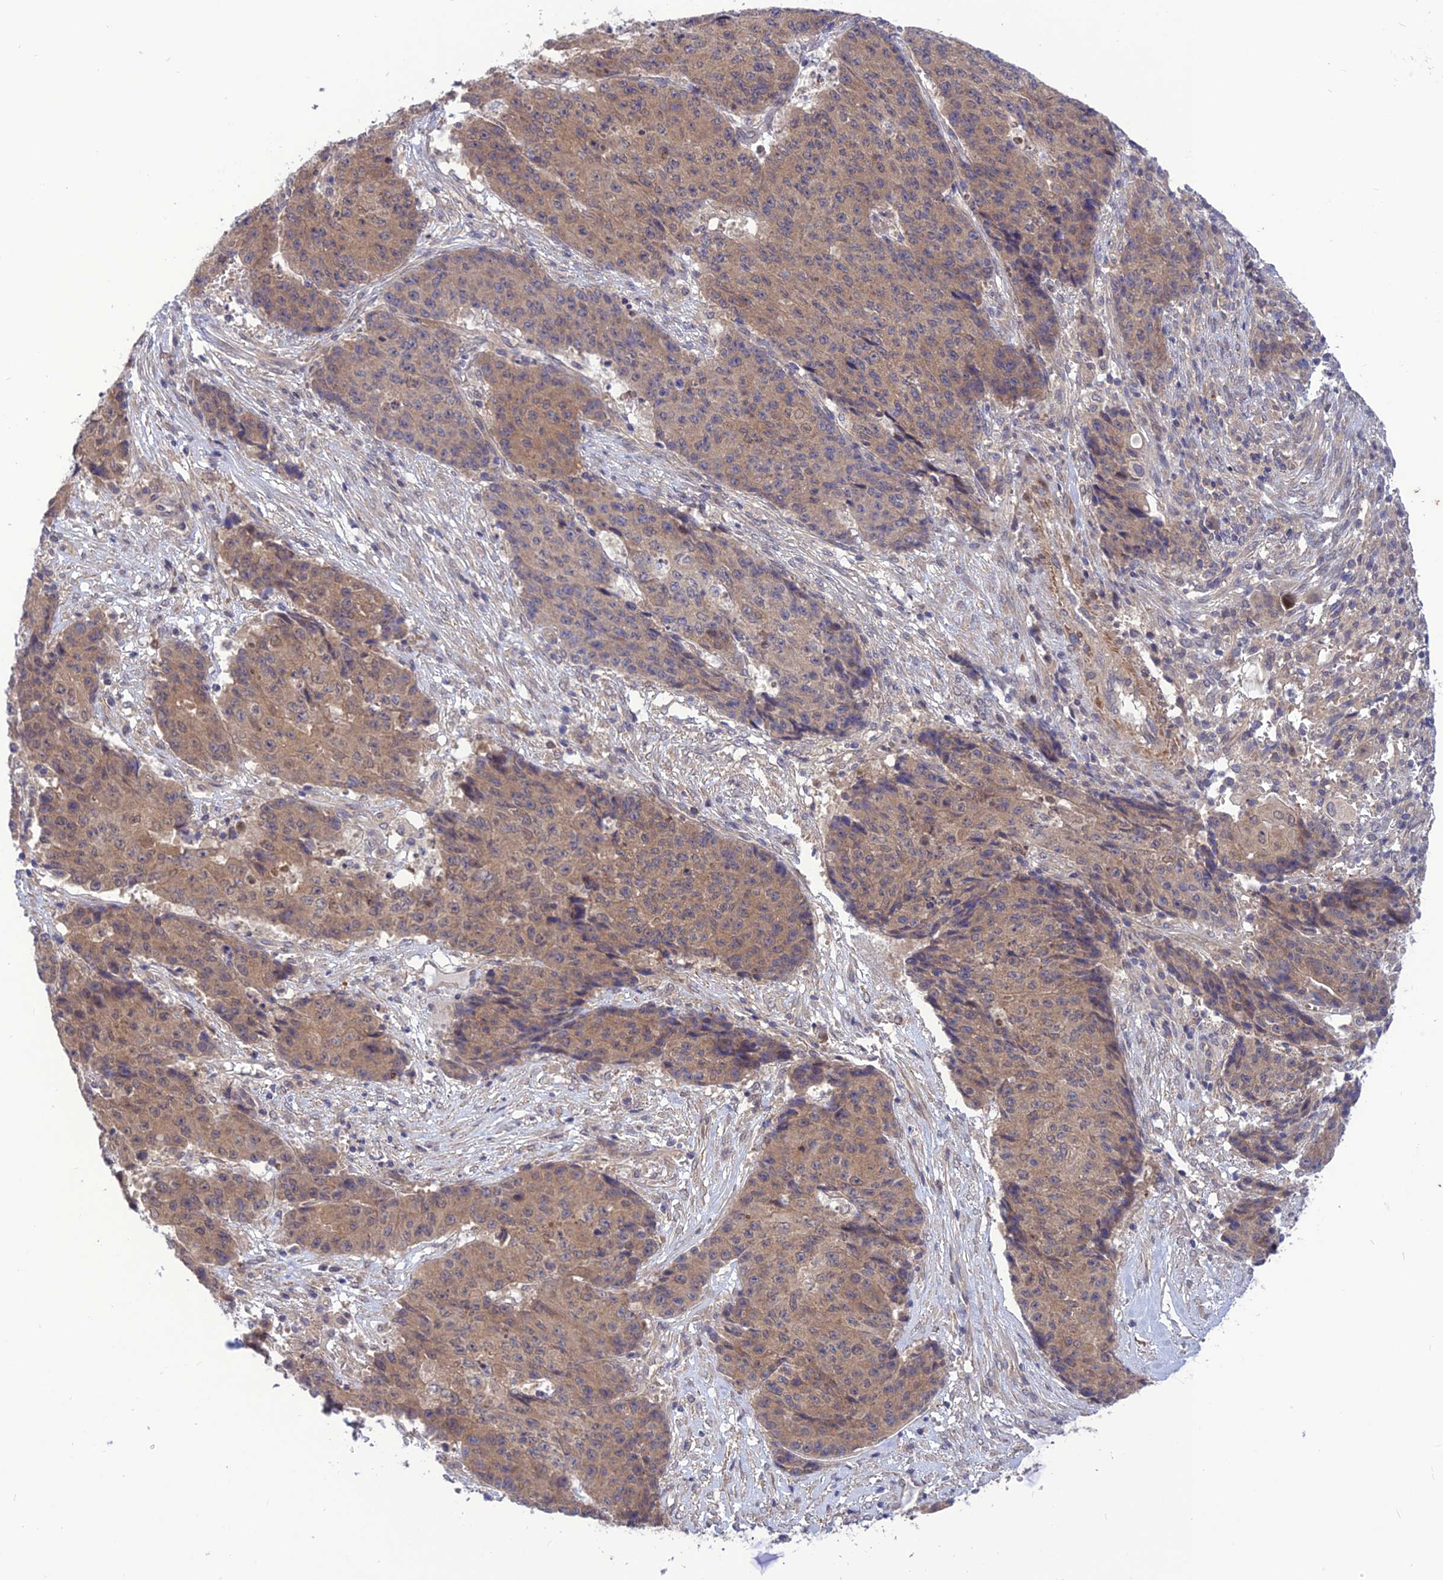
{"staining": {"intensity": "weak", "quantity": ">75%", "location": "cytoplasmic/membranous"}, "tissue": "ovarian cancer", "cell_type": "Tumor cells", "image_type": "cancer", "snomed": [{"axis": "morphology", "description": "Carcinoma, endometroid"}, {"axis": "topography", "description": "Ovary"}], "caption": "Ovarian endometroid carcinoma stained with a brown dye demonstrates weak cytoplasmic/membranous positive expression in about >75% of tumor cells.", "gene": "UROS", "patient": {"sex": "female", "age": 42}}